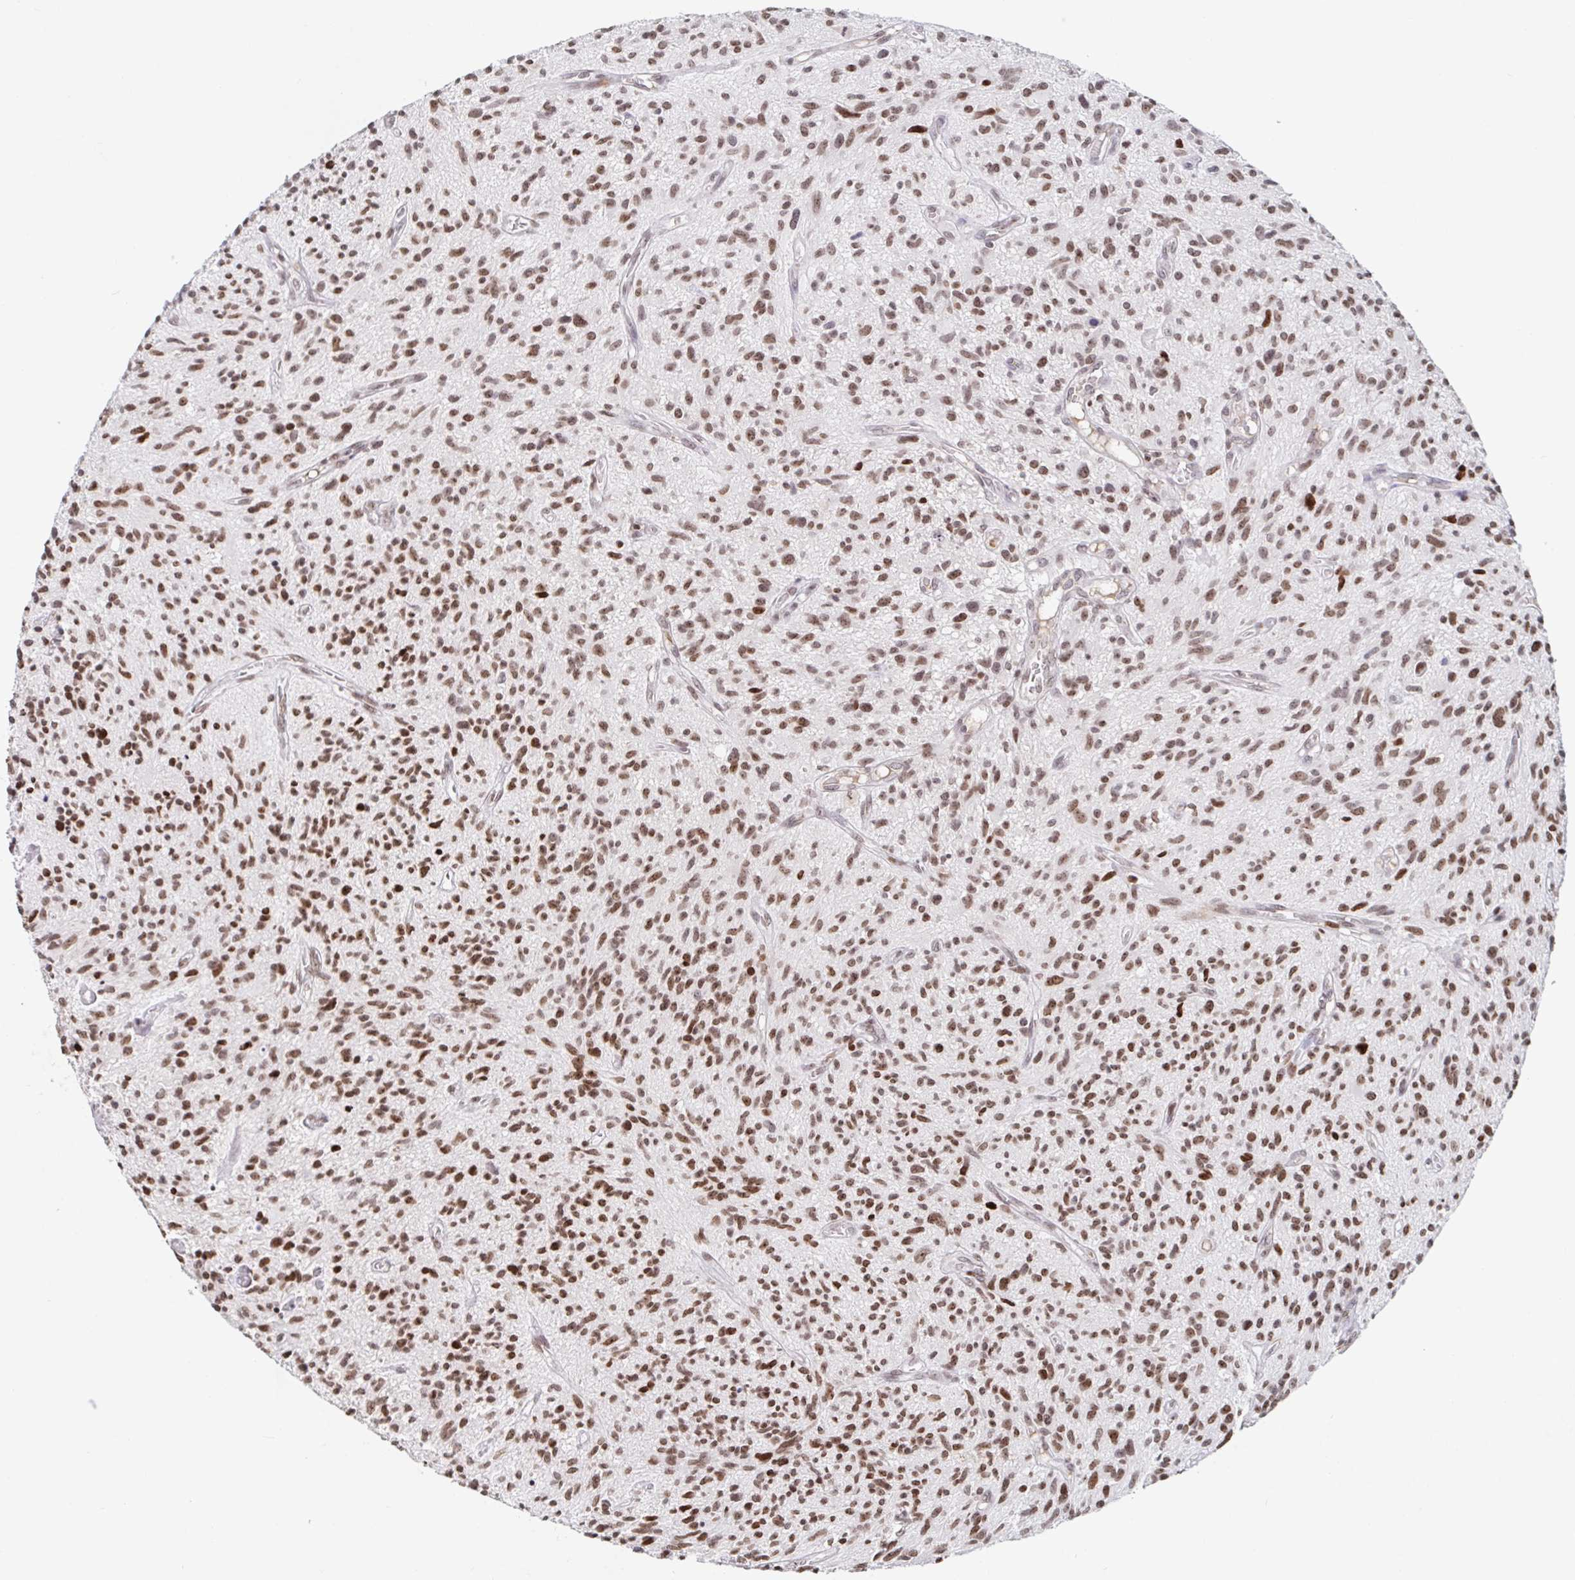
{"staining": {"intensity": "moderate", "quantity": ">75%", "location": "nuclear"}, "tissue": "glioma", "cell_type": "Tumor cells", "image_type": "cancer", "snomed": [{"axis": "morphology", "description": "Glioma, malignant, High grade"}, {"axis": "topography", "description": "Brain"}], "caption": "Malignant glioma (high-grade) stained with a brown dye displays moderate nuclear positive staining in approximately >75% of tumor cells.", "gene": "C19orf53", "patient": {"sex": "male", "age": 75}}